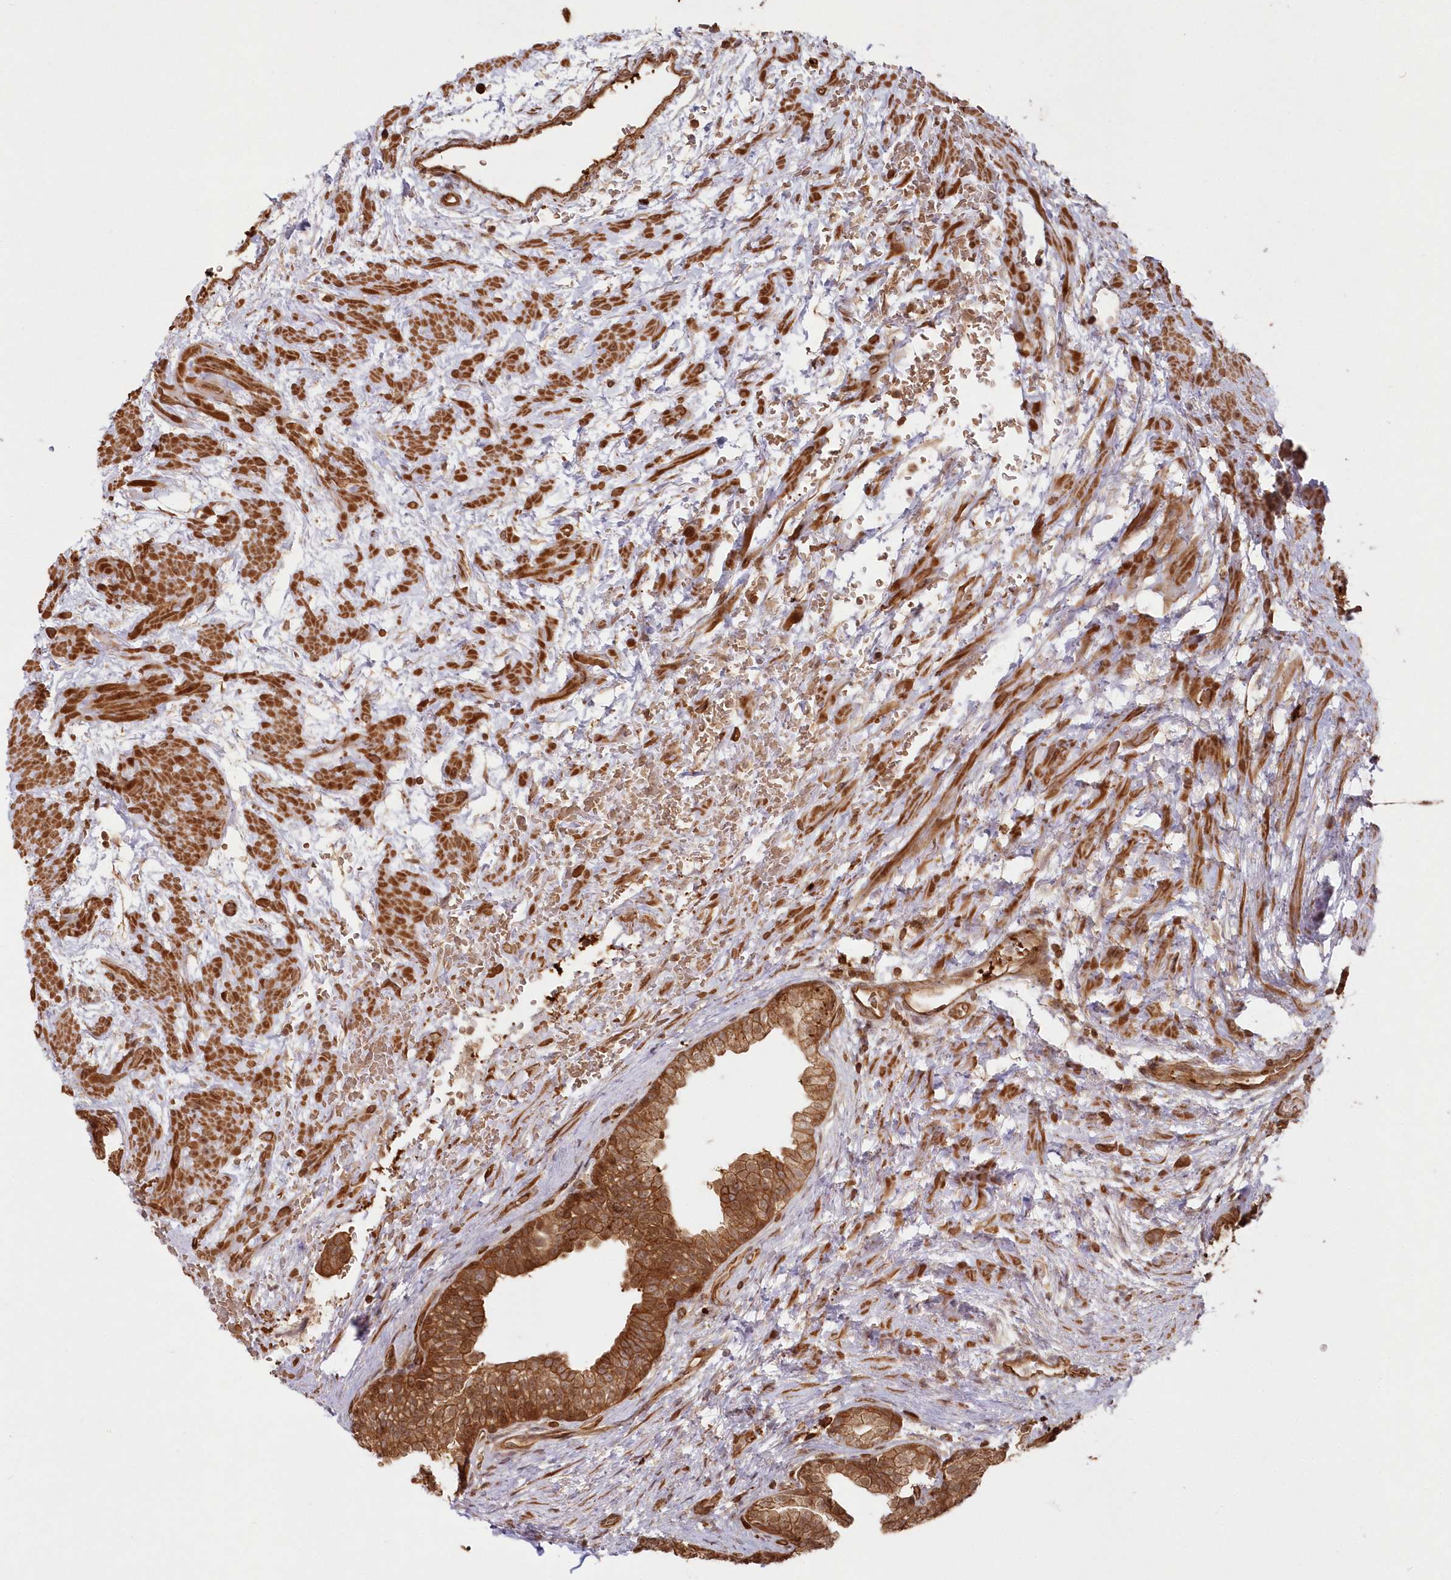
{"staining": {"intensity": "moderate", "quantity": ">75%", "location": "cytoplasmic/membranous,nuclear"}, "tissue": "prostate", "cell_type": "Glandular cells", "image_type": "normal", "snomed": [{"axis": "morphology", "description": "Normal tissue, NOS"}, {"axis": "topography", "description": "Prostate"}], "caption": "DAB (3,3'-diaminobenzidine) immunohistochemical staining of unremarkable human prostate exhibits moderate cytoplasmic/membranous,nuclear protein expression in approximately >75% of glandular cells. Nuclei are stained in blue.", "gene": "RGCC", "patient": {"sex": "male", "age": 48}}